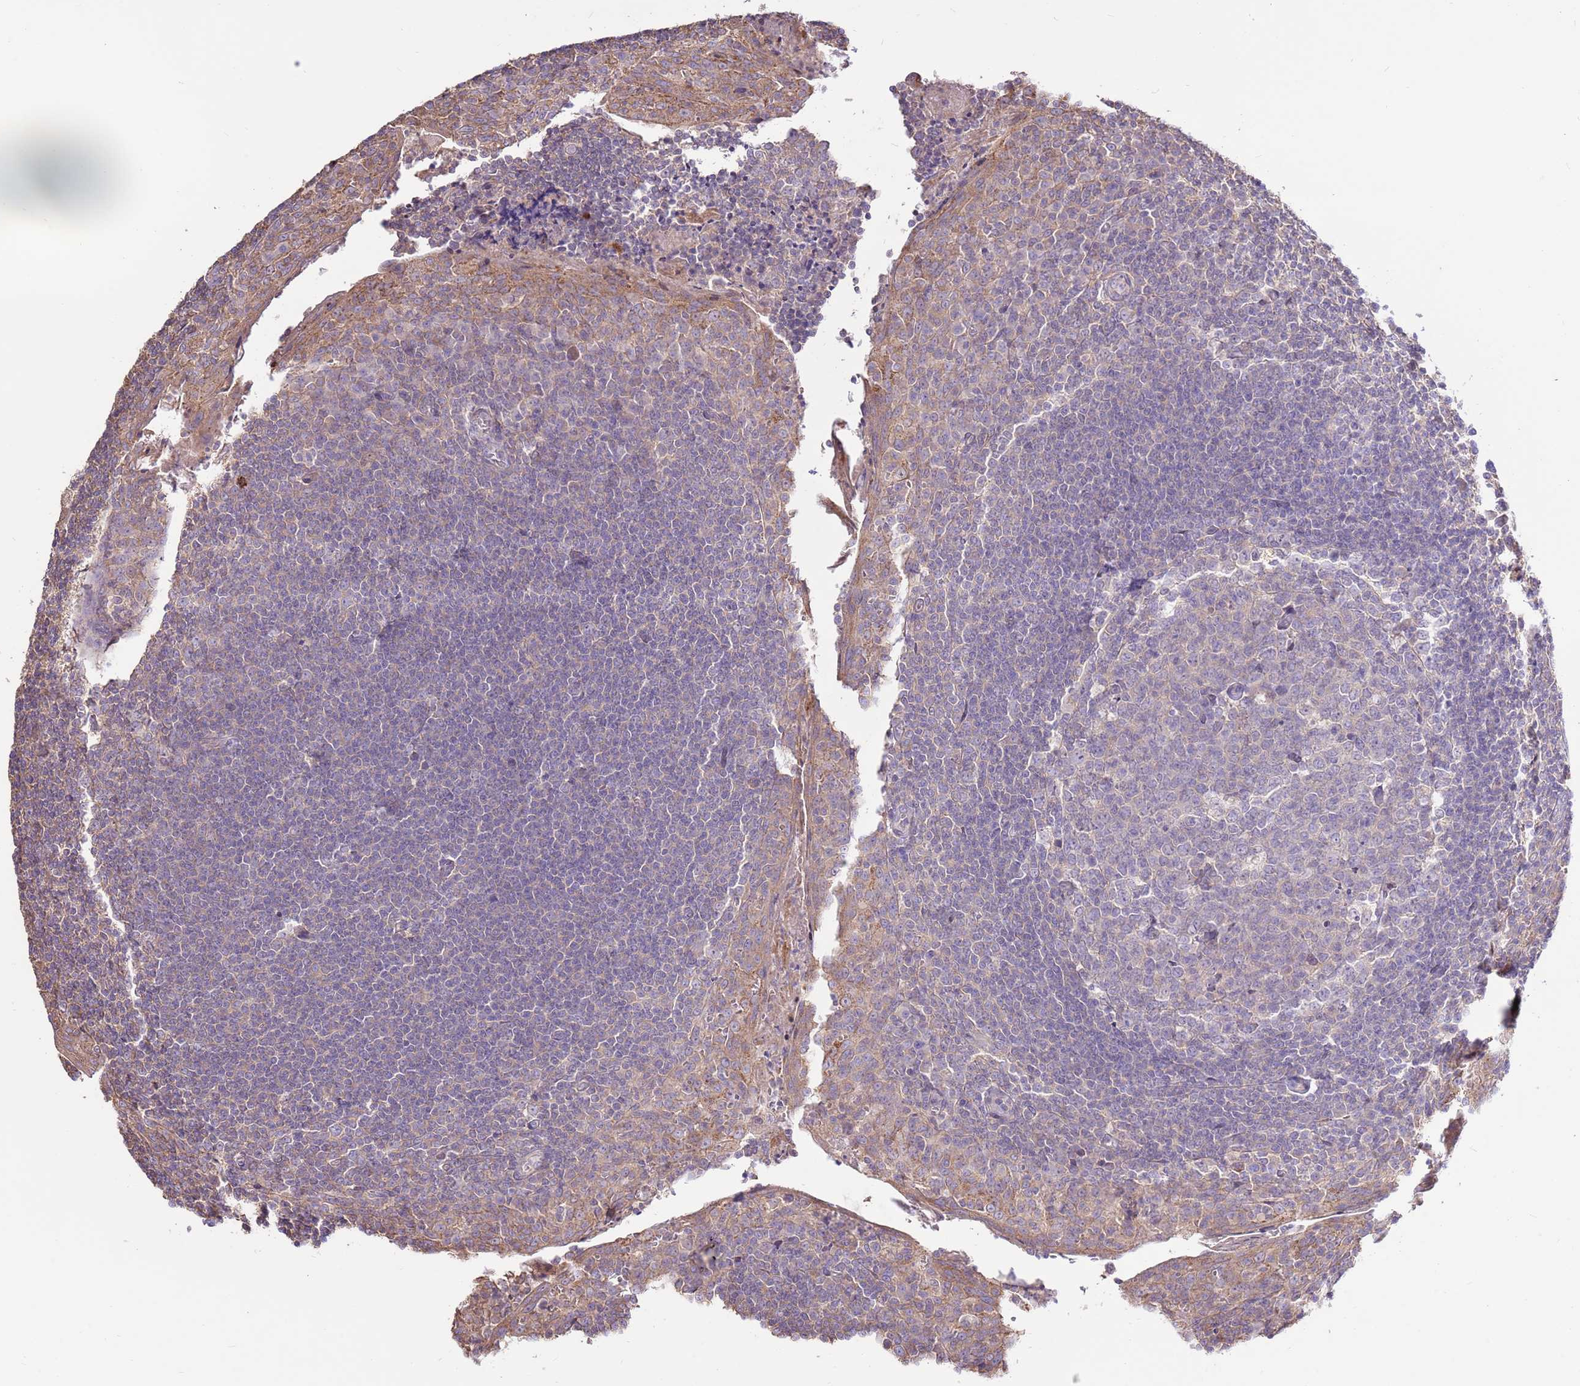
{"staining": {"intensity": "negative", "quantity": "none", "location": "none"}, "tissue": "tonsil", "cell_type": "Germinal center cells", "image_type": "normal", "snomed": [{"axis": "morphology", "description": "Normal tissue, NOS"}, {"axis": "topography", "description": "Tonsil"}], "caption": "High power microscopy photomicrograph of an immunohistochemistry (IHC) photomicrograph of benign tonsil, revealing no significant expression in germinal center cells.", "gene": "EVA1B", "patient": {"sex": "male", "age": 27}}